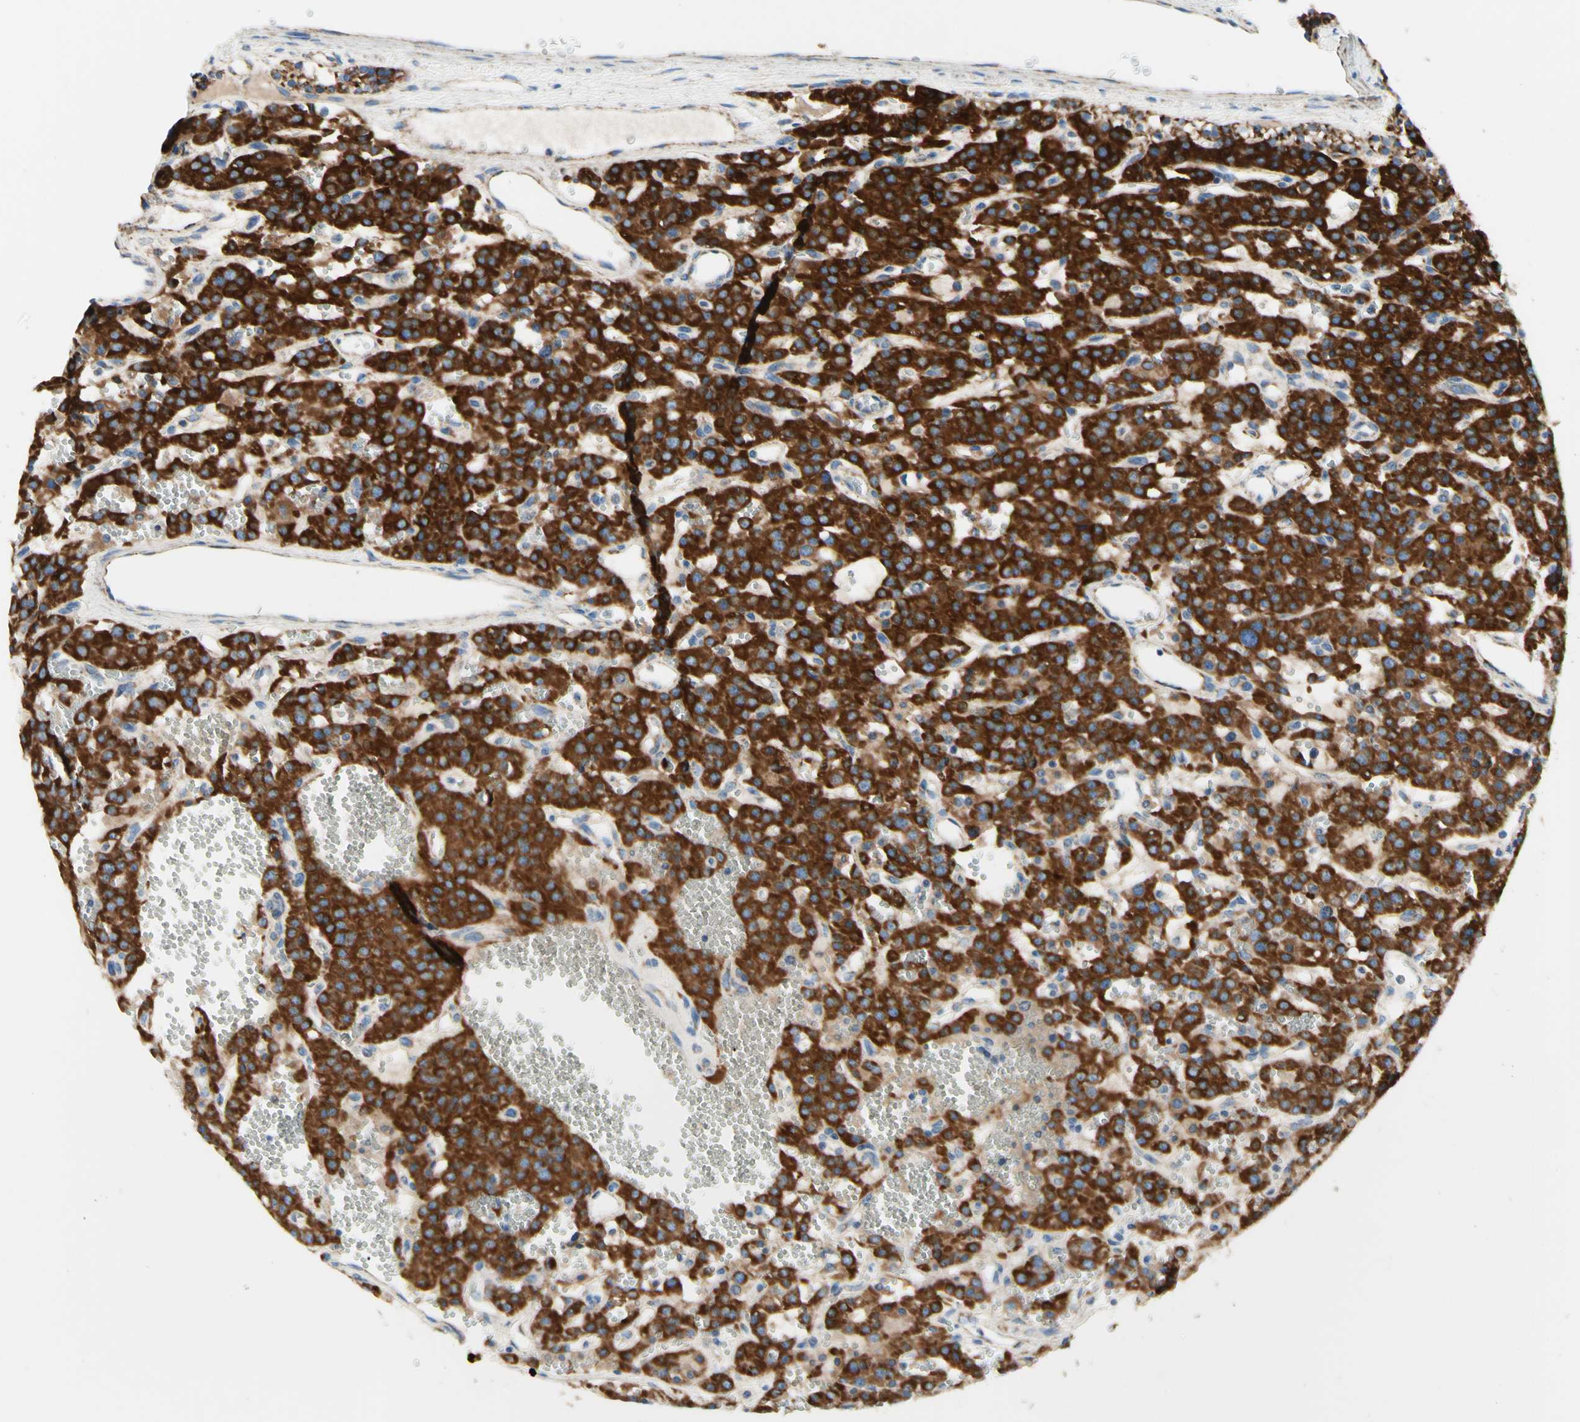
{"staining": {"intensity": "strong", "quantity": ">75%", "location": "cytoplasmic/membranous"}, "tissue": "parathyroid gland", "cell_type": "Glandular cells", "image_type": "normal", "snomed": [{"axis": "morphology", "description": "Normal tissue, NOS"}, {"axis": "morphology", "description": "Adenoma, NOS"}, {"axis": "topography", "description": "Parathyroid gland"}], "caption": "Protein expression by IHC demonstrates strong cytoplasmic/membranous staining in about >75% of glandular cells in unremarkable parathyroid gland.", "gene": "ARMC10", "patient": {"sex": "female", "age": 81}}